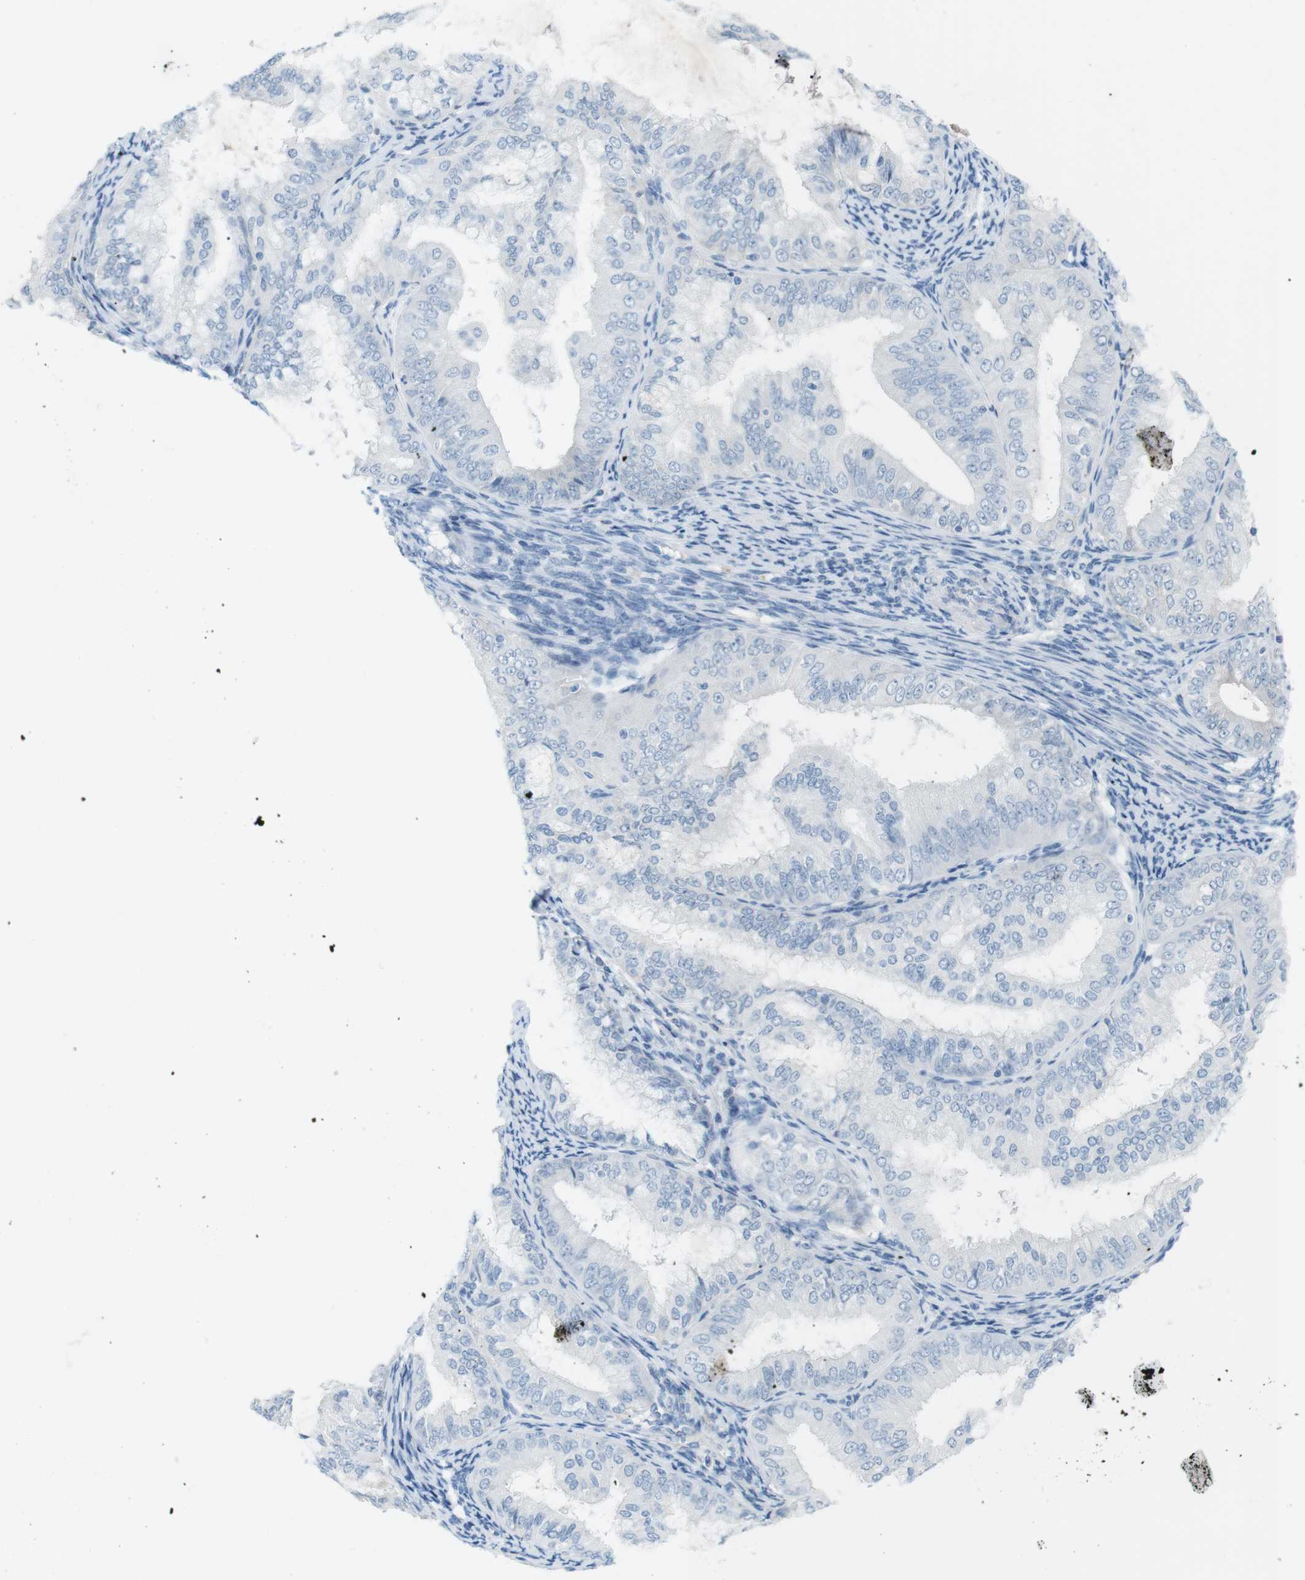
{"staining": {"intensity": "negative", "quantity": "none", "location": "none"}, "tissue": "endometrial cancer", "cell_type": "Tumor cells", "image_type": "cancer", "snomed": [{"axis": "morphology", "description": "Adenocarcinoma, NOS"}, {"axis": "topography", "description": "Endometrium"}], "caption": "The immunohistochemistry micrograph has no significant positivity in tumor cells of endometrial cancer tissue.", "gene": "AZGP1", "patient": {"sex": "female", "age": 63}}